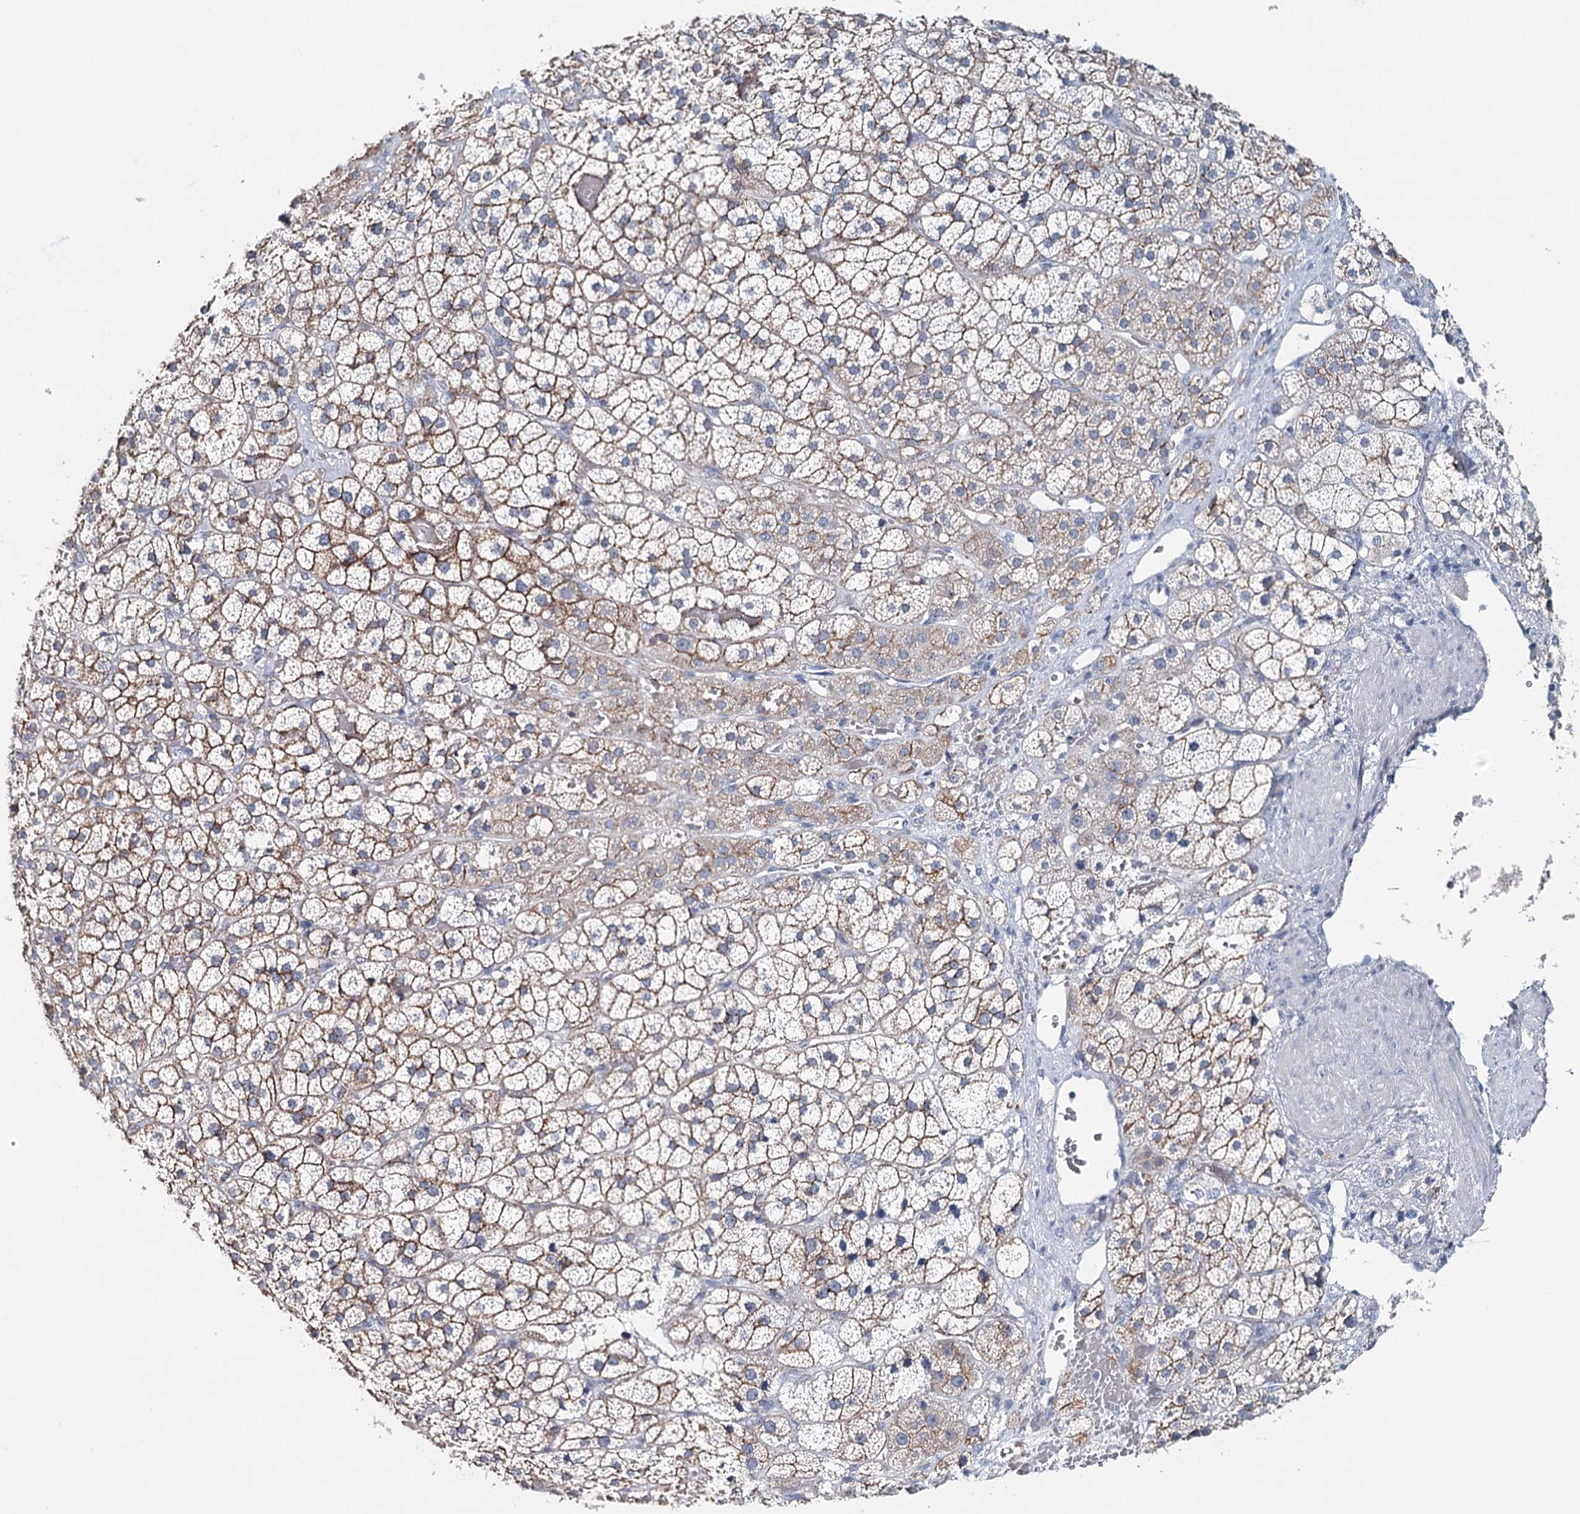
{"staining": {"intensity": "moderate", "quantity": "25%-75%", "location": "cytoplasmic/membranous"}, "tissue": "adrenal gland", "cell_type": "Glandular cells", "image_type": "normal", "snomed": [{"axis": "morphology", "description": "Normal tissue, NOS"}, {"axis": "topography", "description": "Adrenal gland"}], "caption": "Immunohistochemistry (IHC) micrograph of benign adrenal gland: human adrenal gland stained using immunohistochemistry demonstrates medium levels of moderate protein expression localized specifically in the cytoplasmic/membranous of glandular cells, appearing as a cytoplasmic/membranous brown color.", "gene": "SYNPO", "patient": {"sex": "female", "age": 44}}